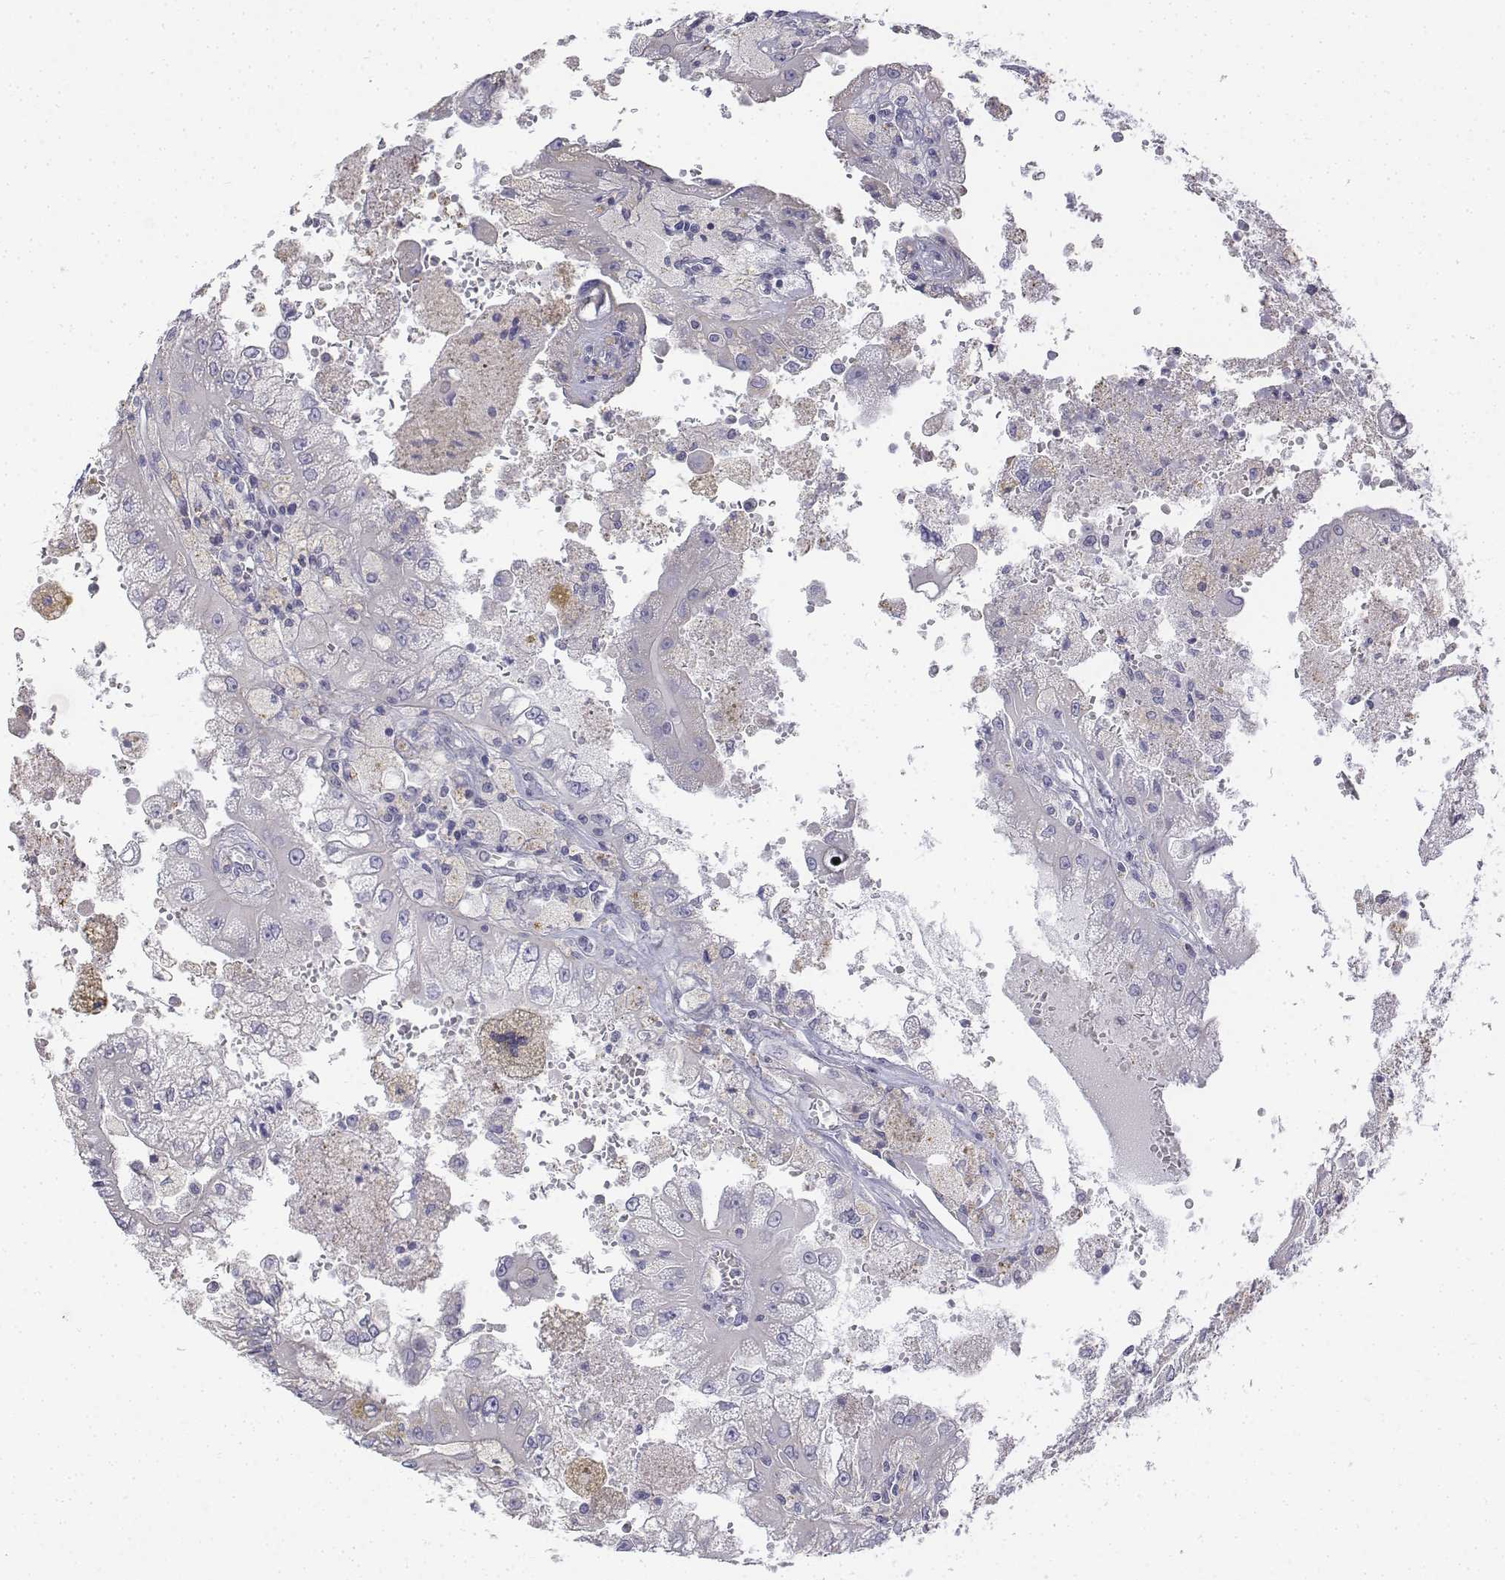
{"staining": {"intensity": "negative", "quantity": "none", "location": "none"}, "tissue": "renal cancer", "cell_type": "Tumor cells", "image_type": "cancer", "snomed": [{"axis": "morphology", "description": "Adenocarcinoma, NOS"}, {"axis": "topography", "description": "Kidney"}], "caption": "Histopathology image shows no significant protein expression in tumor cells of renal adenocarcinoma. (DAB immunohistochemistry visualized using brightfield microscopy, high magnification).", "gene": "LGSN", "patient": {"sex": "male", "age": 58}}